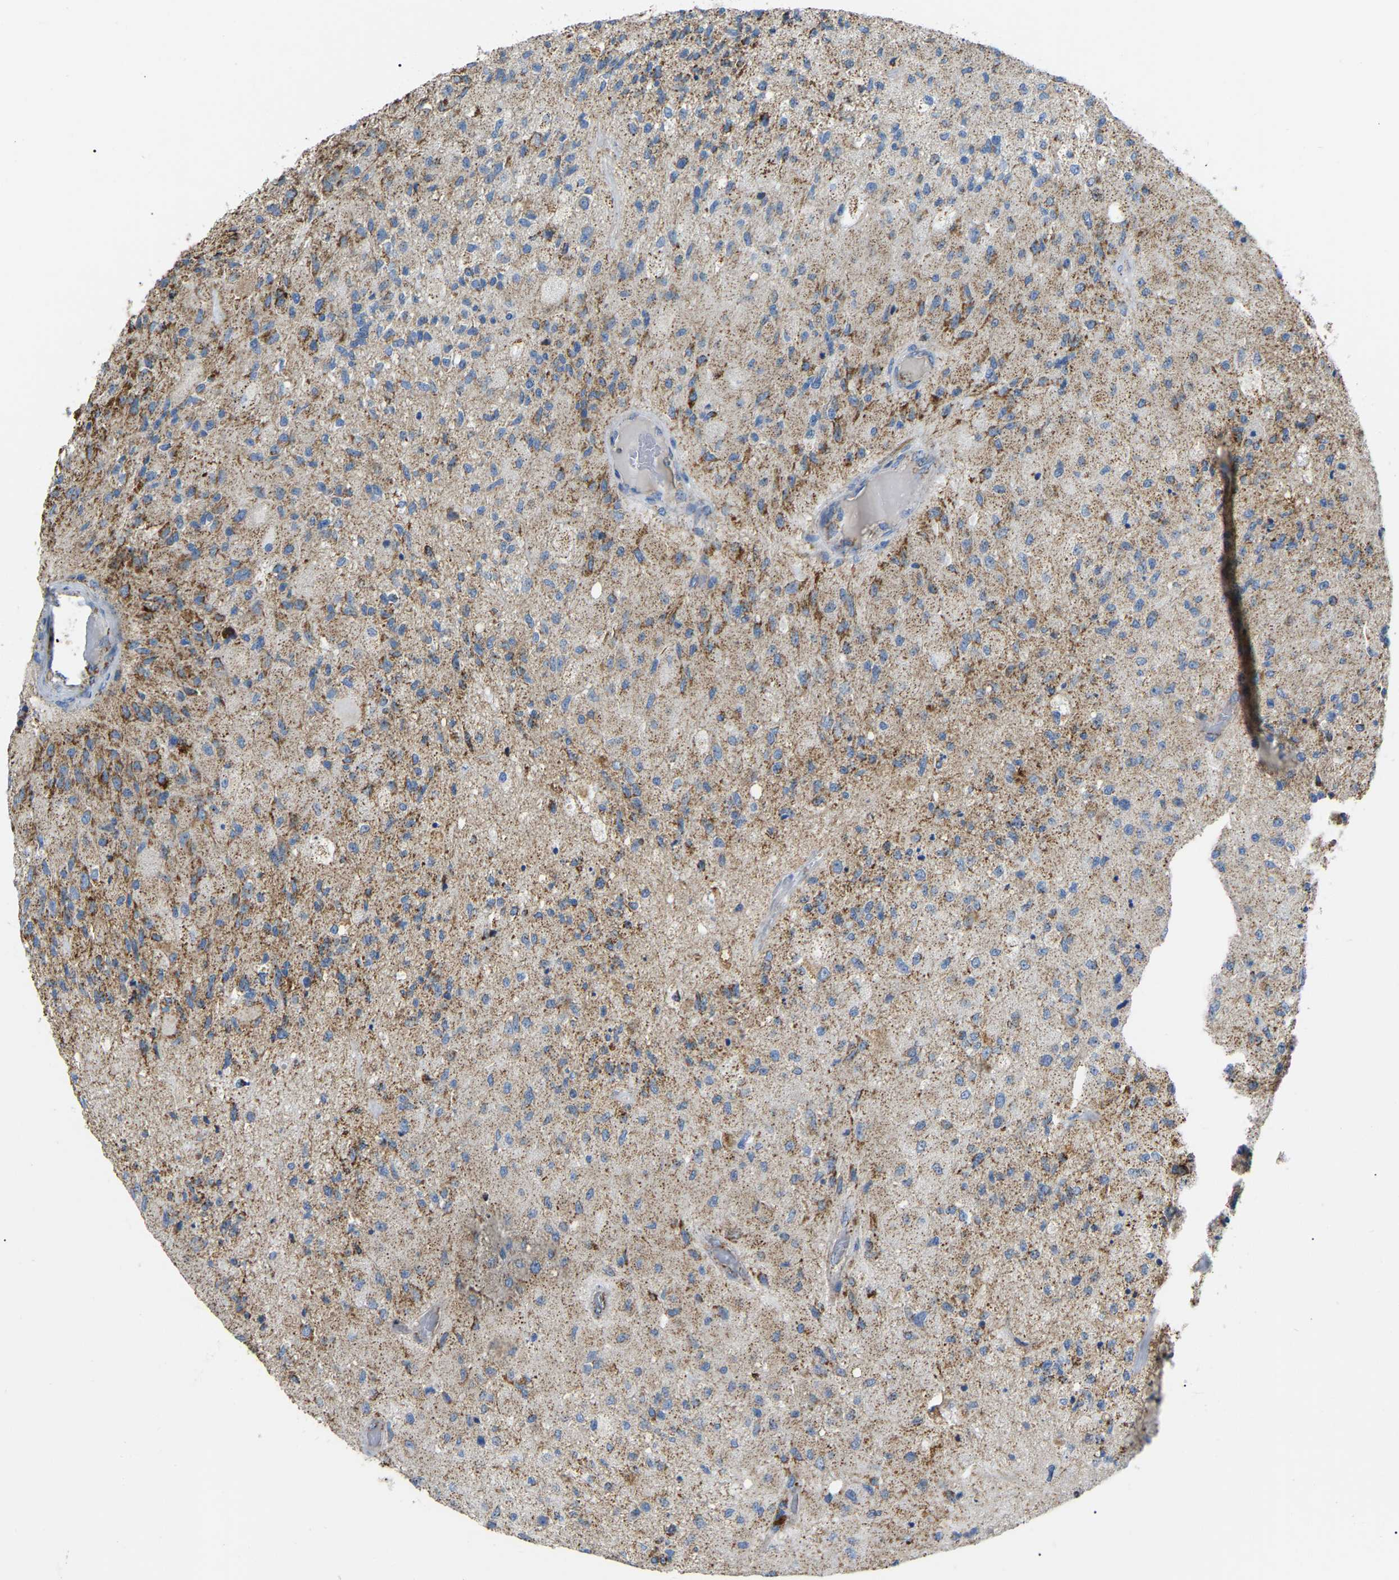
{"staining": {"intensity": "moderate", "quantity": "25%-75%", "location": "cytoplasmic/membranous"}, "tissue": "glioma", "cell_type": "Tumor cells", "image_type": "cancer", "snomed": [{"axis": "morphology", "description": "Normal tissue, NOS"}, {"axis": "morphology", "description": "Glioma, malignant, High grade"}, {"axis": "topography", "description": "Cerebral cortex"}], "caption": "Immunohistochemical staining of human malignant high-grade glioma shows medium levels of moderate cytoplasmic/membranous protein expression in approximately 25%-75% of tumor cells.", "gene": "HIBADH", "patient": {"sex": "male", "age": 77}}